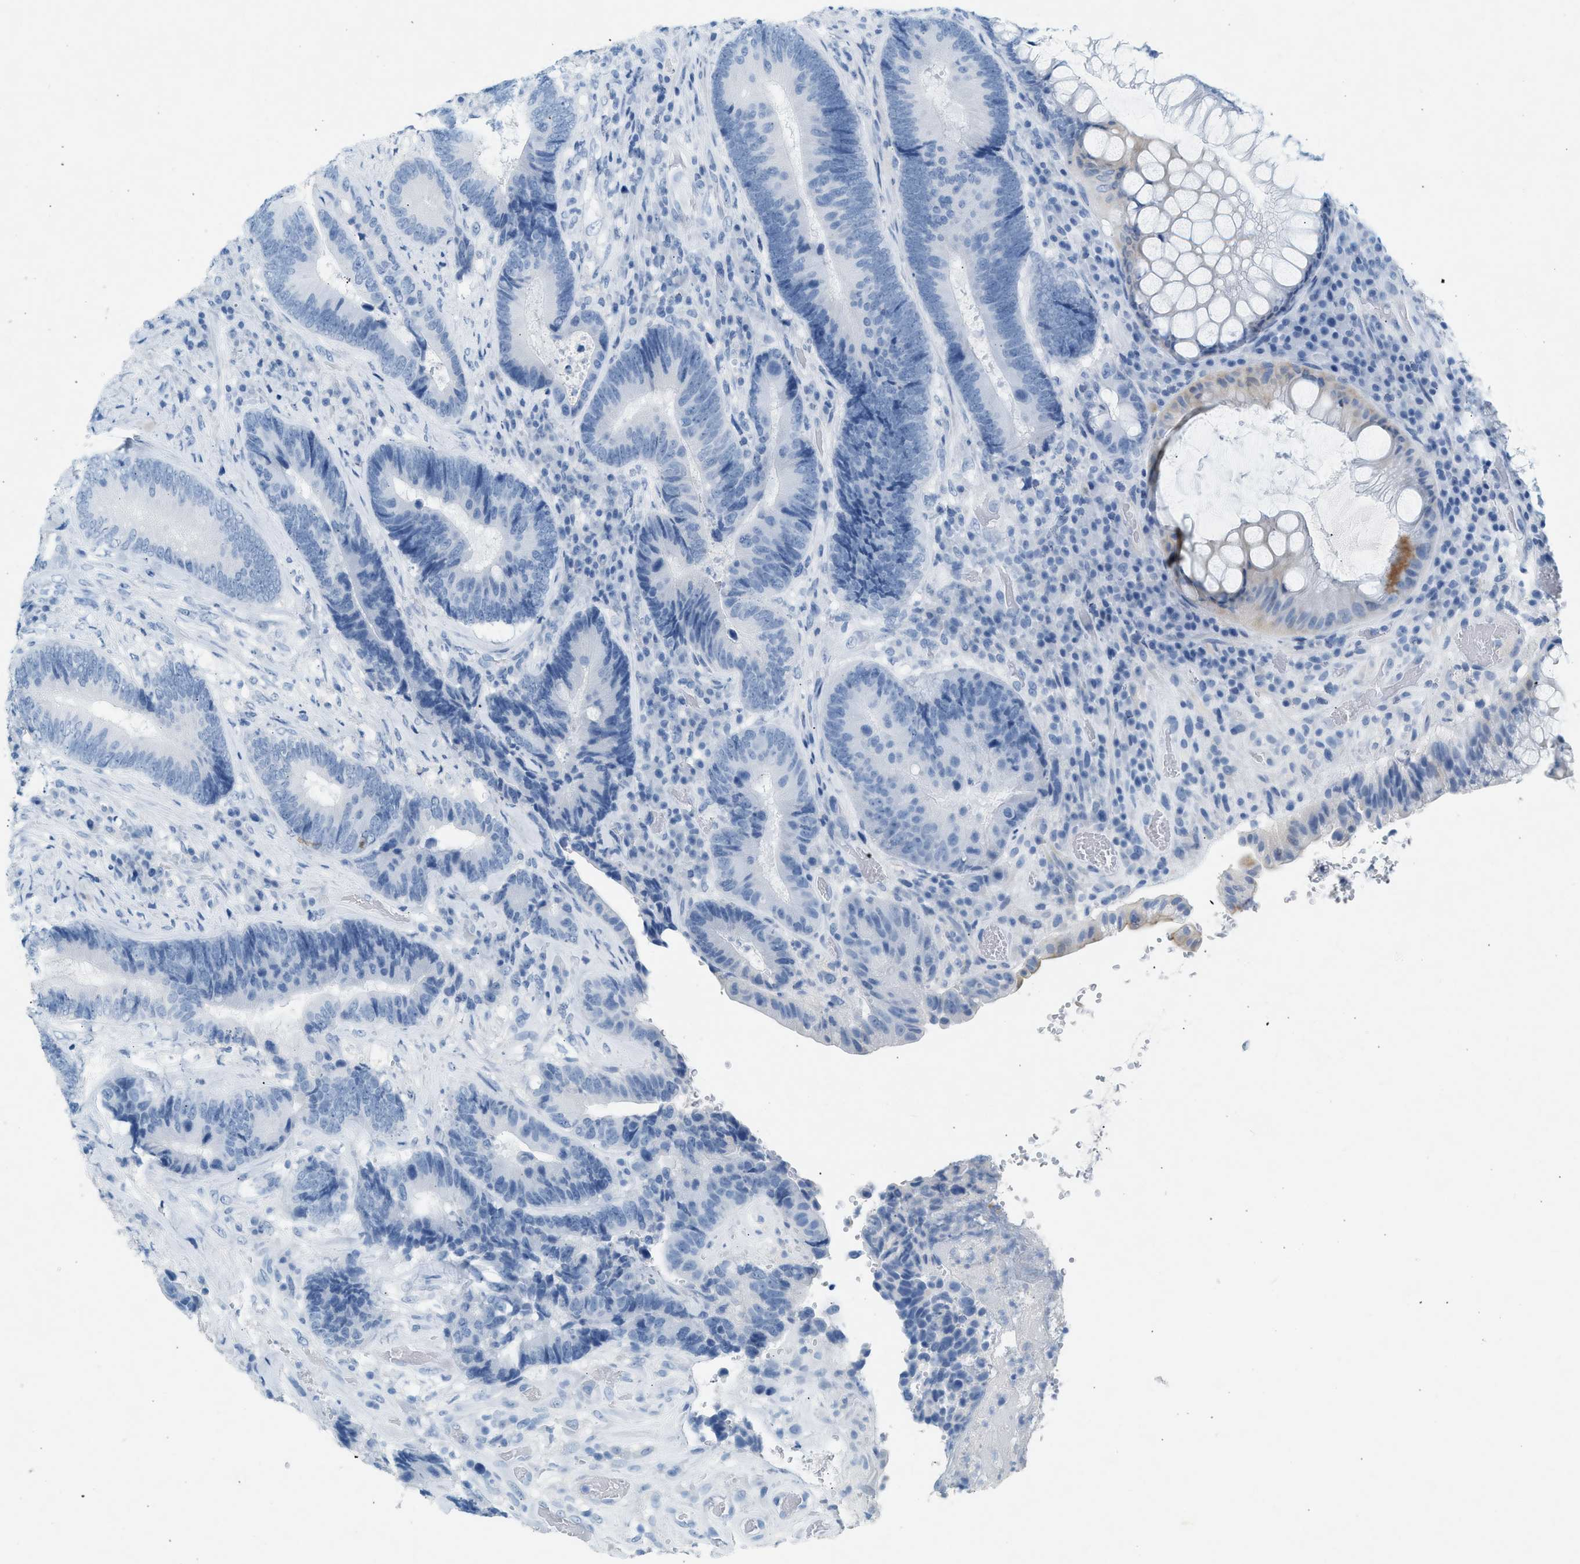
{"staining": {"intensity": "negative", "quantity": "none", "location": "none"}, "tissue": "colorectal cancer", "cell_type": "Tumor cells", "image_type": "cancer", "snomed": [{"axis": "morphology", "description": "Adenocarcinoma, NOS"}, {"axis": "topography", "description": "Rectum"}], "caption": "High magnification brightfield microscopy of colorectal cancer stained with DAB (3,3'-diaminobenzidine) (brown) and counterstained with hematoxylin (blue): tumor cells show no significant positivity. Brightfield microscopy of immunohistochemistry (IHC) stained with DAB (brown) and hematoxylin (blue), captured at high magnification.", "gene": "HHATL", "patient": {"sex": "female", "age": 89}}